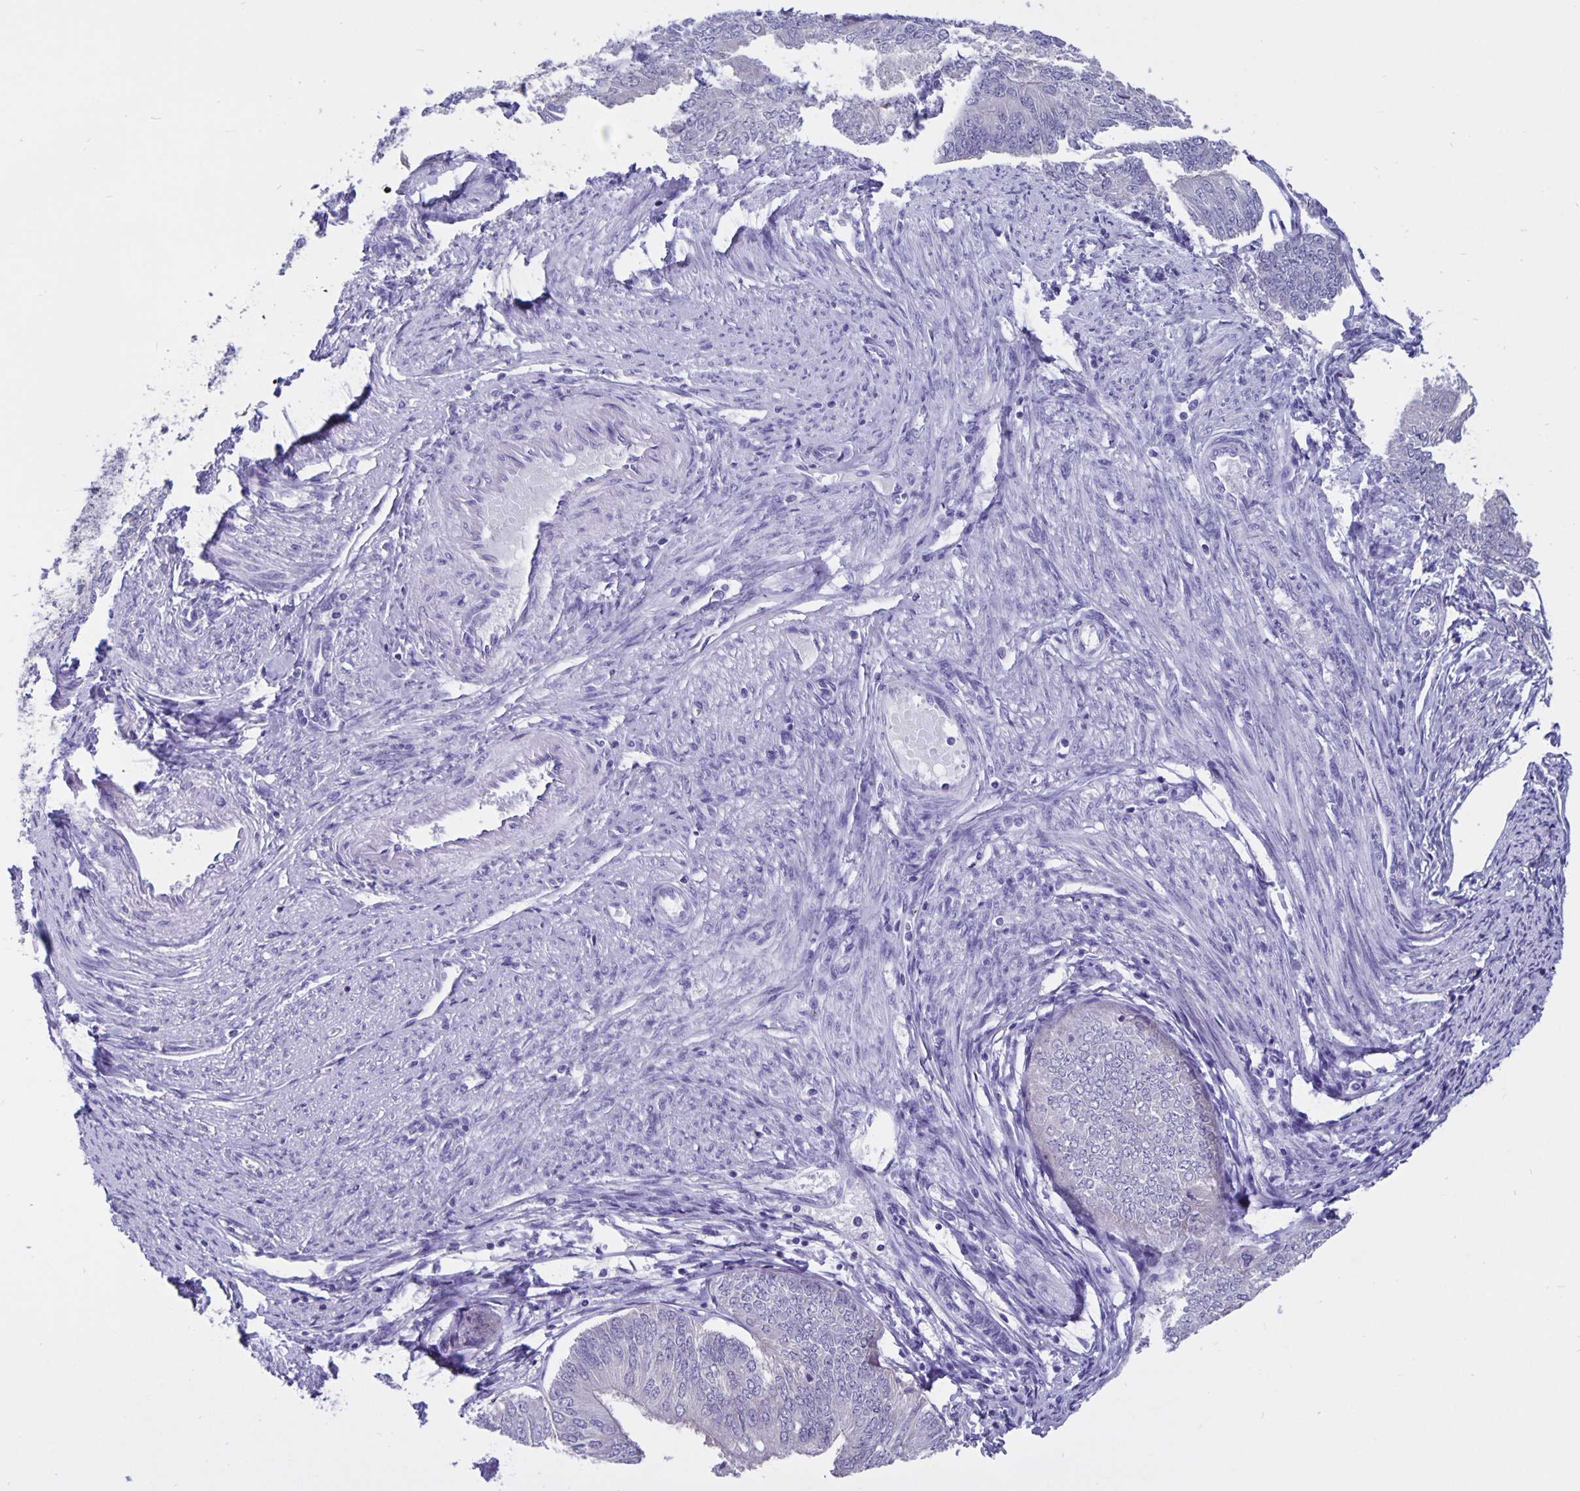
{"staining": {"intensity": "negative", "quantity": "none", "location": "none"}, "tissue": "endometrial cancer", "cell_type": "Tumor cells", "image_type": "cancer", "snomed": [{"axis": "morphology", "description": "Adenocarcinoma, NOS"}, {"axis": "topography", "description": "Endometrium"}], "caption": "This histopathology image is of endometrial cancer (adenocarcinoma) stained with immunohistochemistry to label a protein in brown with the nuclei are counter-stained blue. There is no staining in tumor cells. (DAB (3,3'-diaminobenzidine) immunohistochemistry with hematoxylin counter stain).", "gene": "ERMN", "patient": {"sex": "female", "age": 58}}